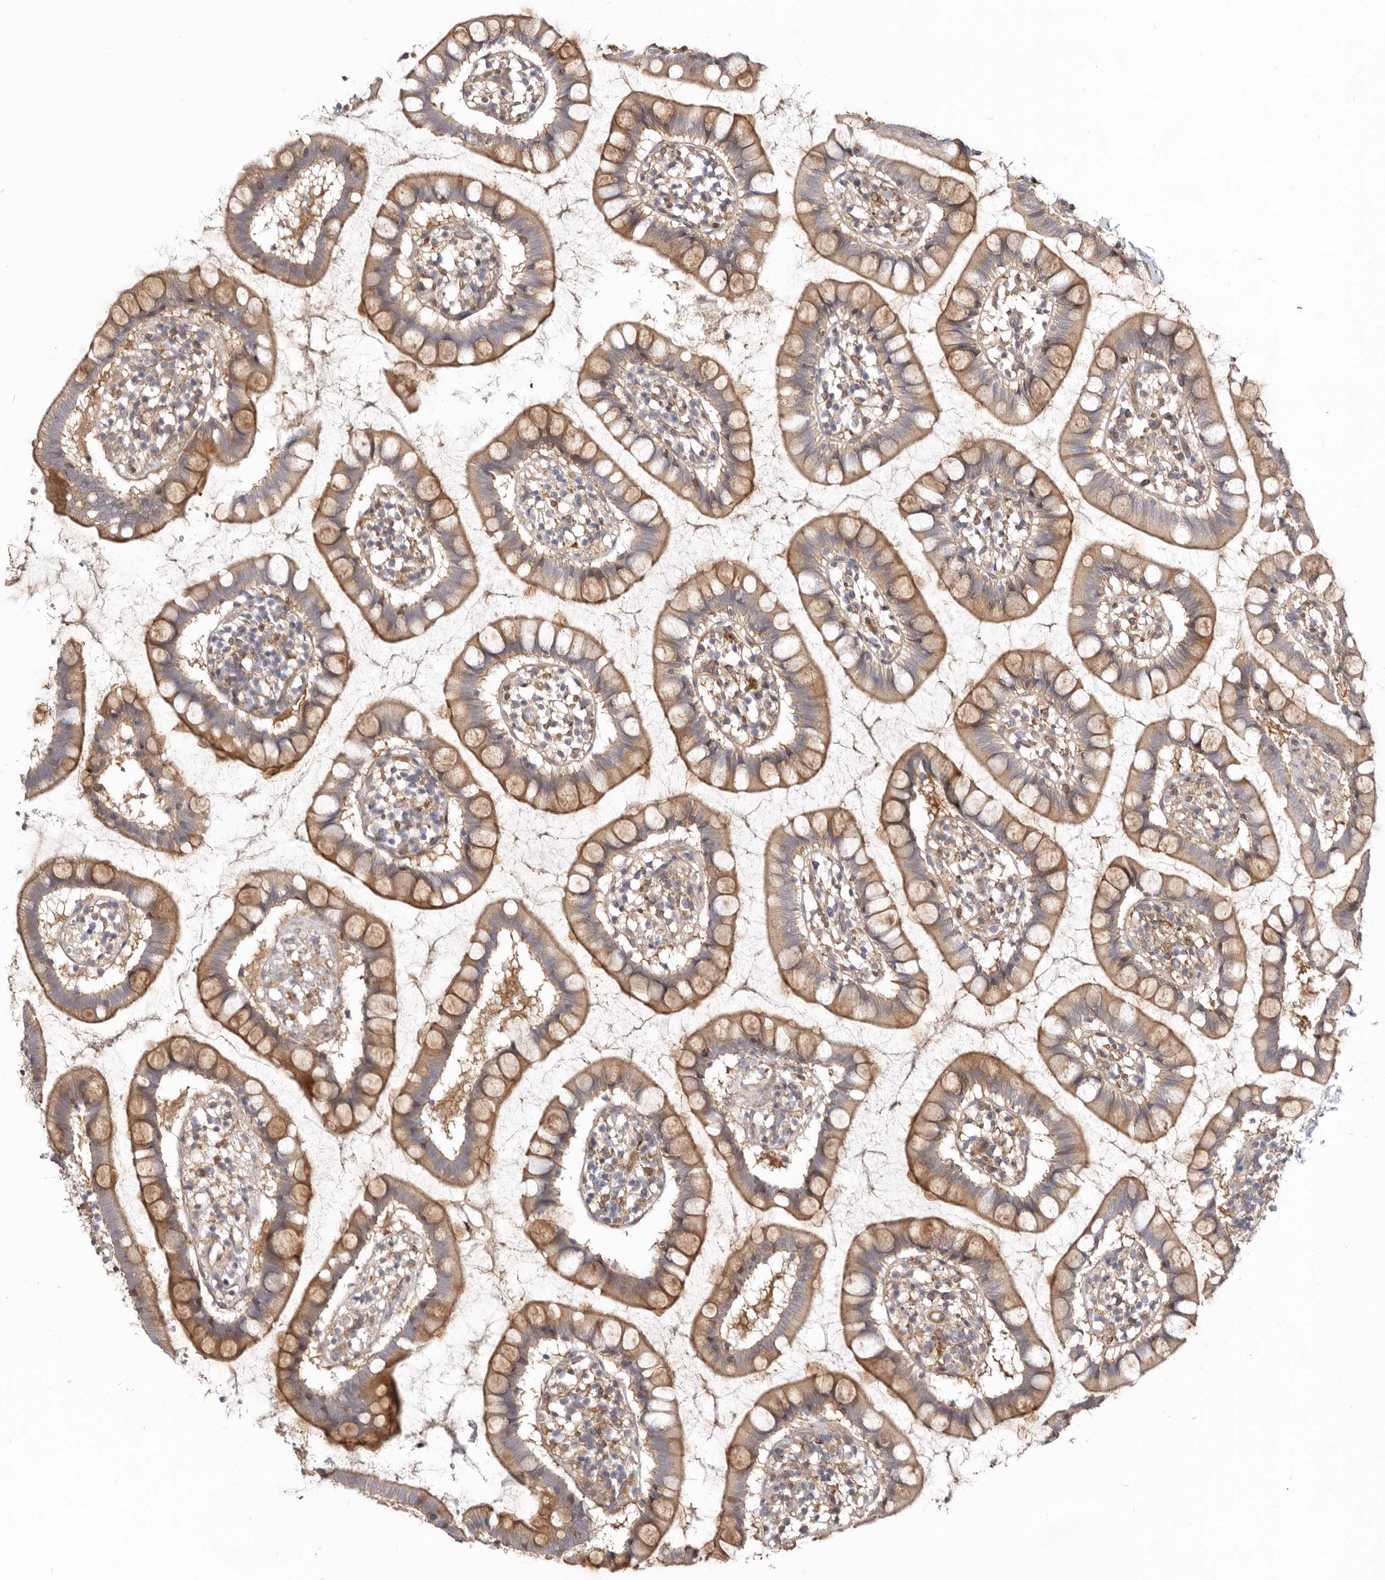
{"staining": {"intensity": "moderate", "quantity": ">75%", "location": "cytoplasmic/membranous"}, "tissue": "small intestine", "cell_type": "Glandular cells", "image_type": "normal", "snomed": [{"axis": "morphology", "description": "Normal tissue, NOS"}, {"axis": "topography", "description": "Small intestine"}], "caption": "Immunohistochemical staining of unremarkable small intestine shows medium levels of moderate cytoplasmic/membranous expression in about >75% of glandular cells. The staining was performed using DAB to visualize the protein expression in brown, while the nuclei were stained in blue with hematoxylin (Magnification: 20x).", "gene": "GPATCH4", "patient": {"sex": "female", "age": 84}}